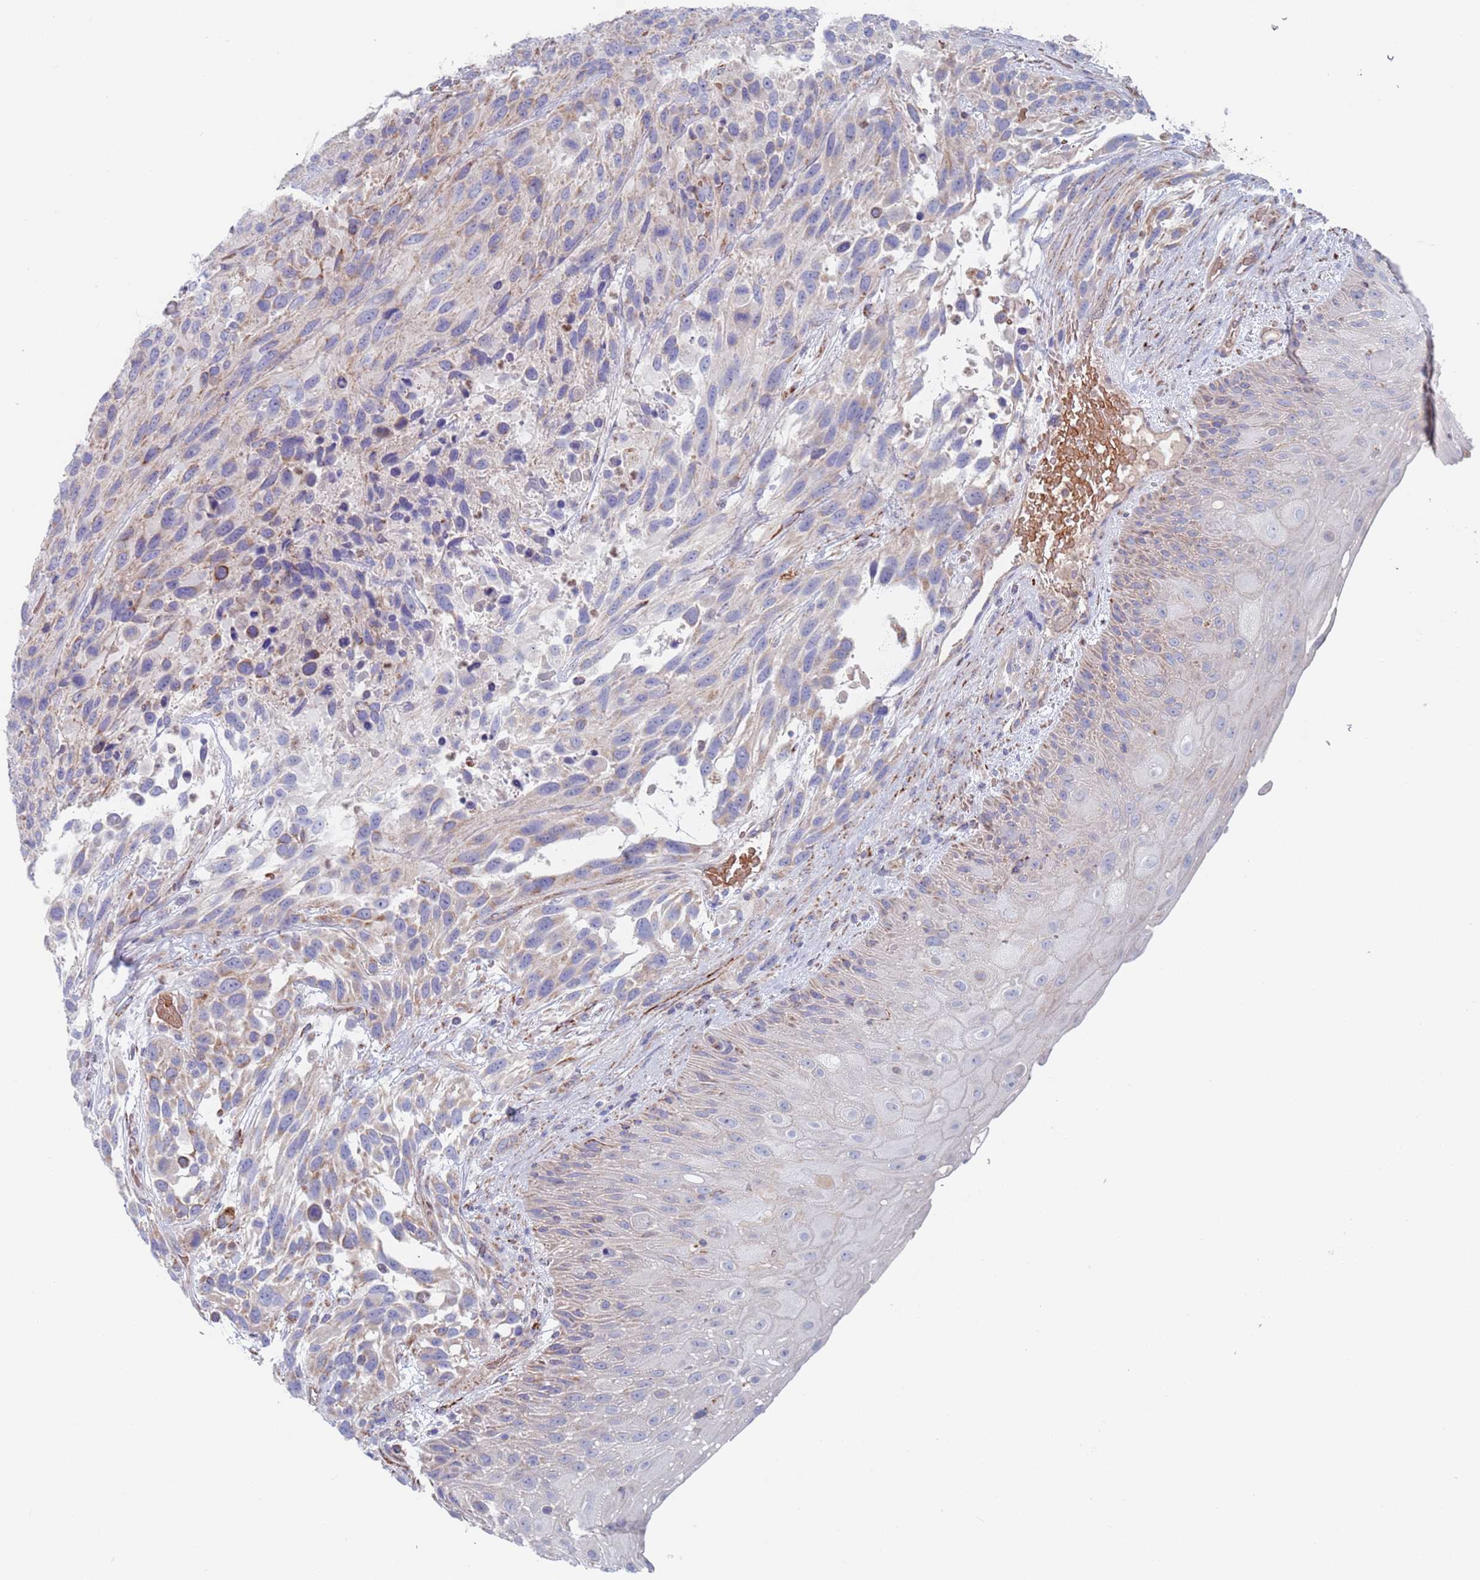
{"staining": {"intensity": "strong", "quantity": "<25%", "location": "cytoplasmic/membranous"}, "tissue": "urothelial cancer", "cell_type": "Tumor cells", "image_type": "cancer", "snomed": [{"axis": "morphology", "description": "Urothelial carcinoma, High grade"}, {"axis": "topography", "description": "Urinary bladder"}], "caption": "Immunohistochemistry image of neoplastic tissue: human high-grade urothelial carcinoma stained using immunohistochemistry demonstrates medium levels of strong protein expression localized specifically in the cytoplasmic/membranous of tumor cells, appearing as a cytoplasmic/membranous brown color.", "gene": "CHCHD6", "patient": {"sex": "female", "age": 70}}